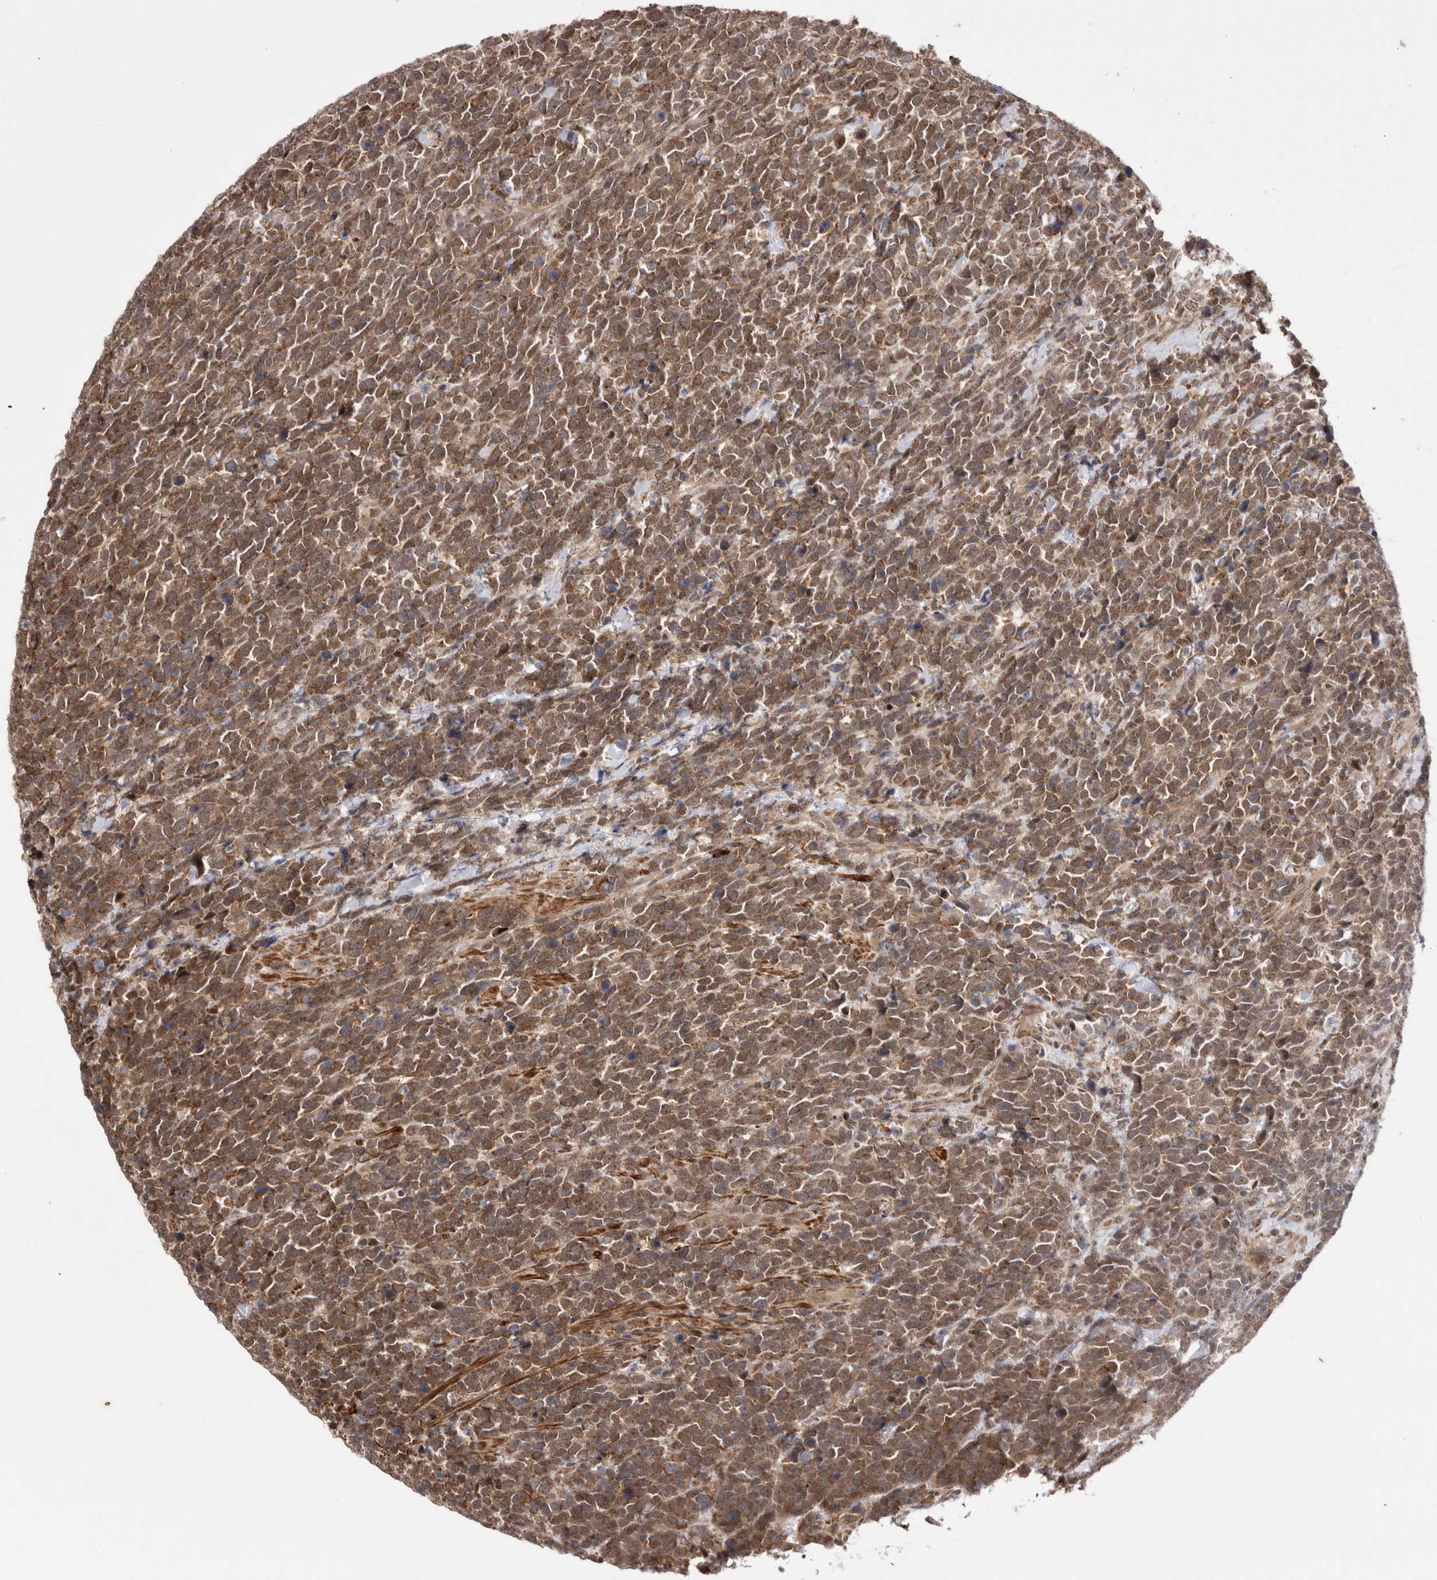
{"staining": {"intensity": "moderate", "quantity": ">75%", "location": "cytoplasmic/membranous"}, "tissue": "urothelial cancer", "cell_type": "Tumor cells", "image_type": "cancer", "snomed": [{"axis": "morphology", "description": "Urothelial carcinoma, High grade"}, {"axis": "topography", "description": "Urinary bladder"}], "caption": "This histopathology image shows immunohistochemistry (IHC) staining of urothelial cancer, with medium moderate cytoplasmic/membranous staining in about >75% of tumor cells.", "gene": "EXOSC4", "patient": {"sex": "female", "age": 82}}